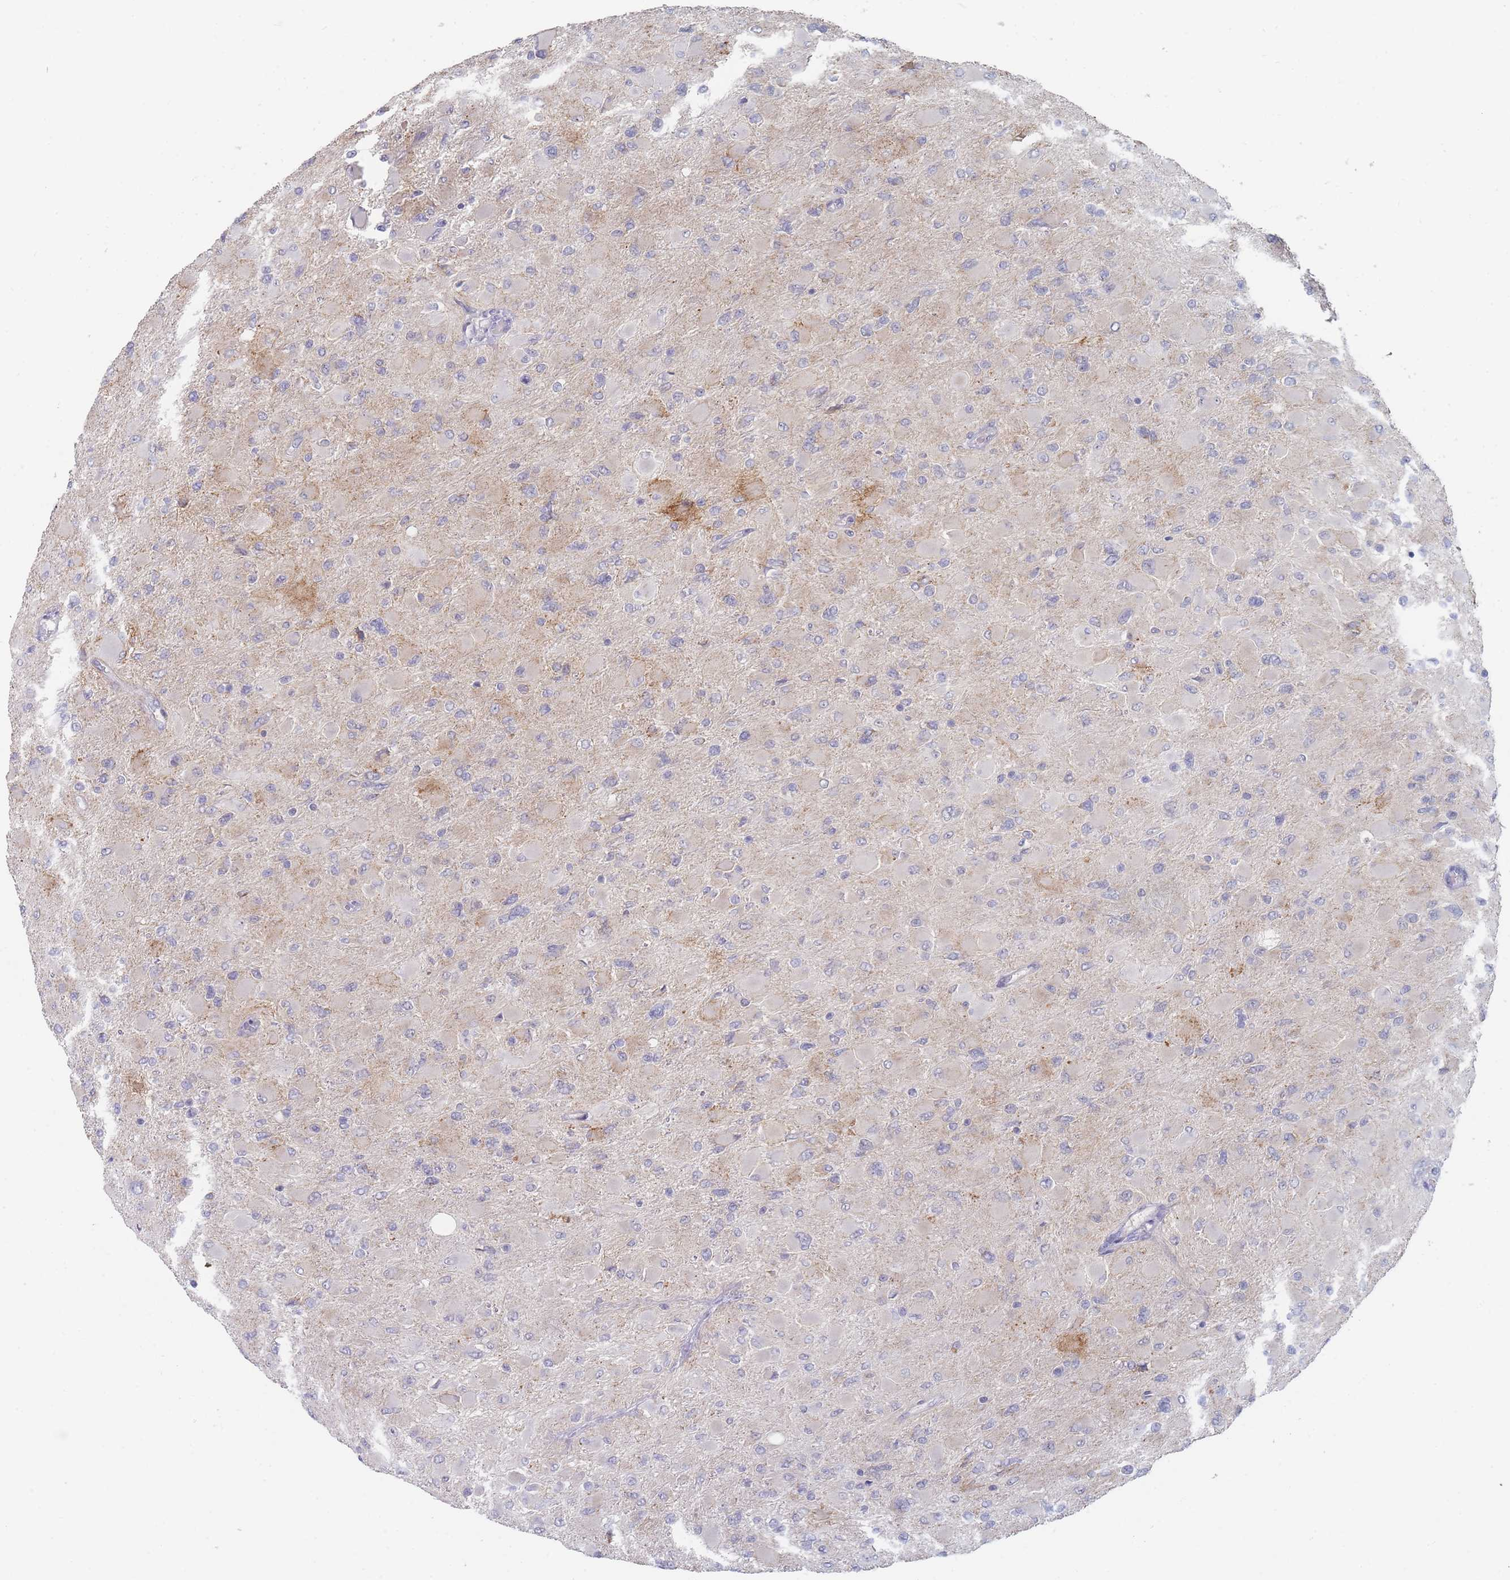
{"staining": {"intensity": "negative", "quantity": "none", "location": "none"}, "tissue": "glioma", "cell_type": "Tumor cells", "image_type": "cancer", "snomed": [{"axis": "morphology", "description": "Glioma, malignant, High grade"}, {"axis": "topography", "description": "Cerebral cortex"}], "caption": "Glioma was stained to show a protein in brown. There is no significant staining in tumor cells.", "gene": "RNF8", "patient": {"sex": "female", "age": 36}}